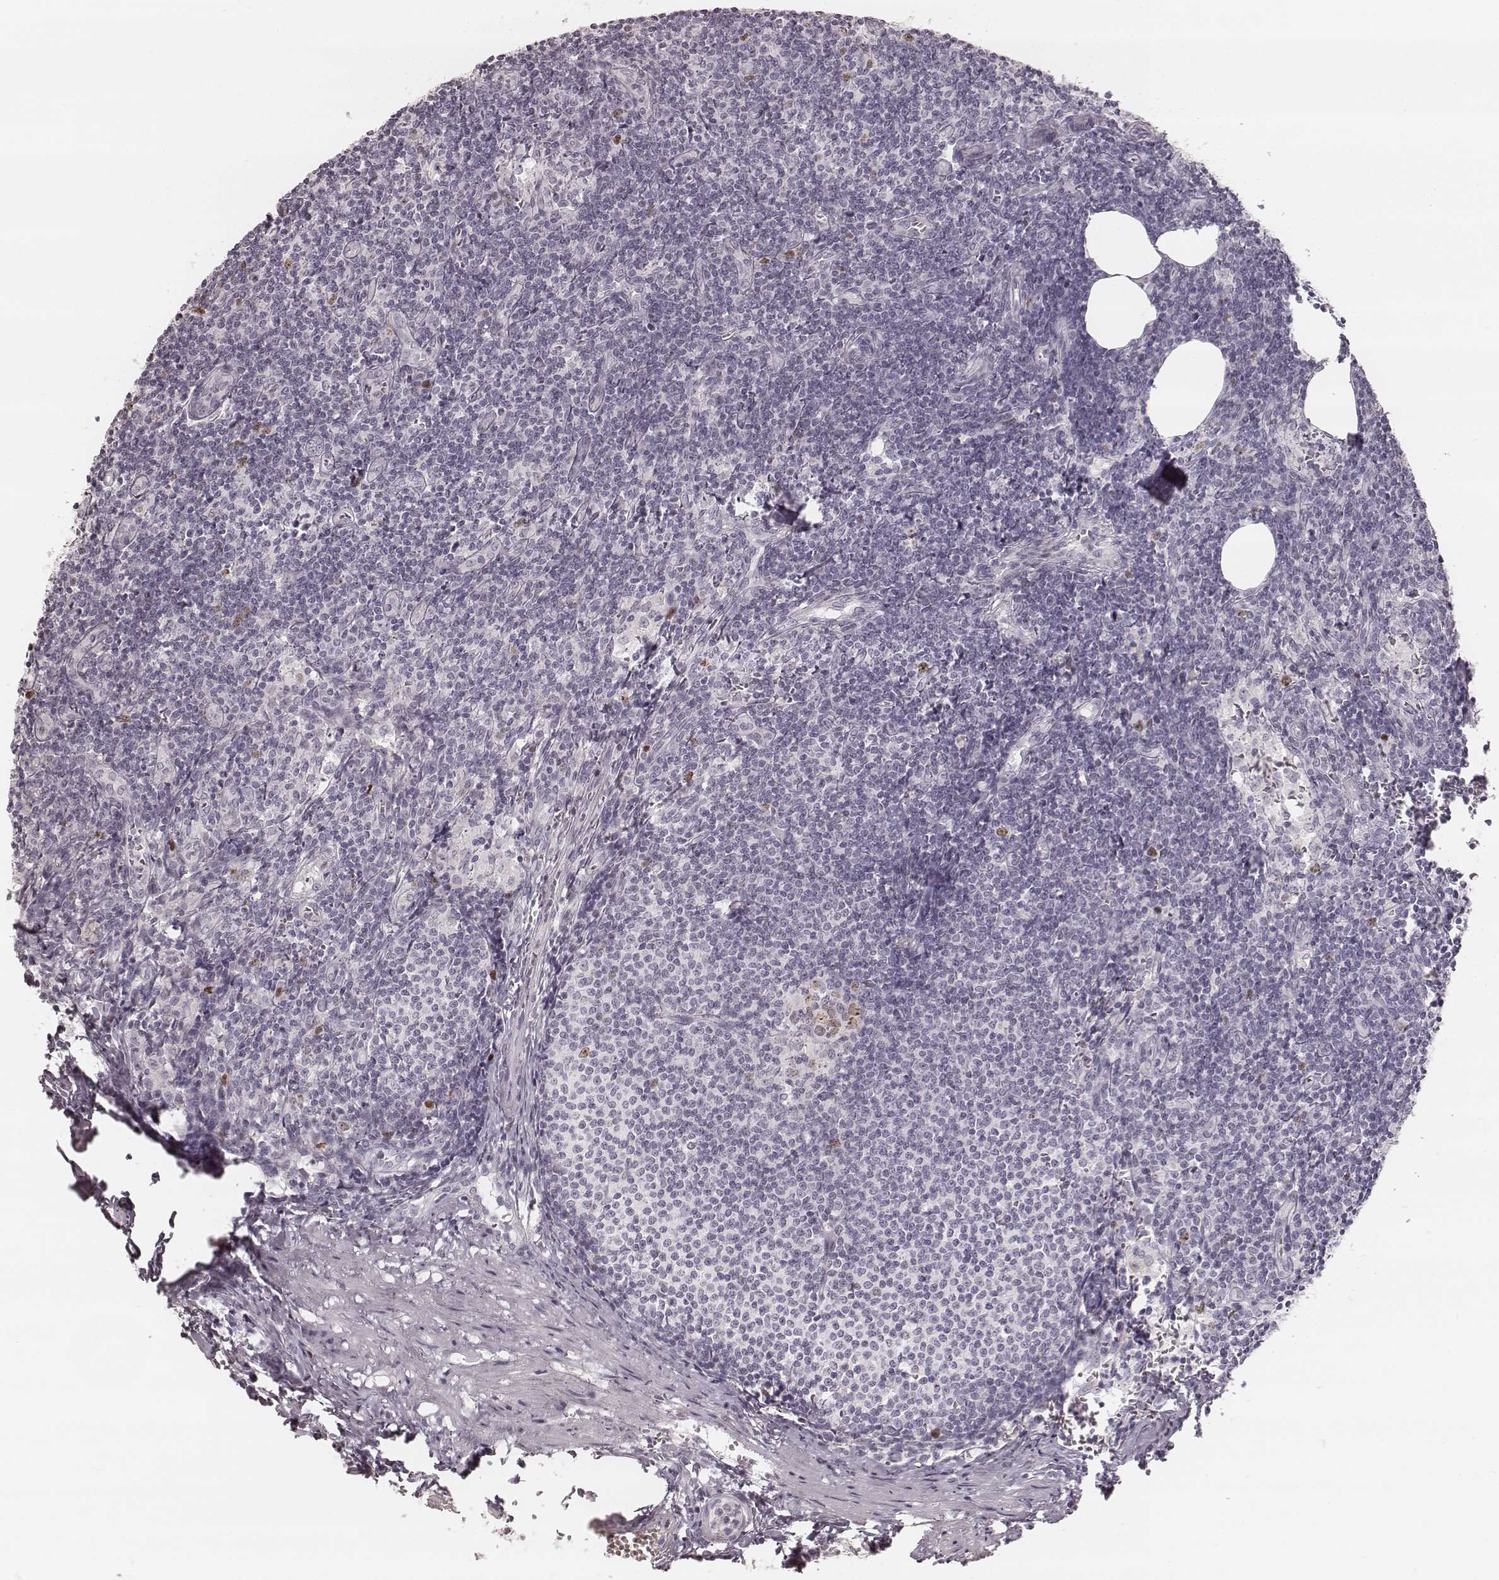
{"staining": {"intensity": "moderate", "quantity": "<25%", "location": "nuclear"}, "tissue": "lymph node", "cell_type": "Germinal center cells", "image_type": "normal", "snomed": [{"axis": "morphology", "description": "Normal tissue, NOS"}, {"axis": "topography", "description": "Lymph node"}], "caption": "Protein staining by immunohistochemistry reveals moderate nuclear positivity in approximately <25% of germinal center cells in benign lymph node. Nuclei are stained in blue.", "gene": "TEX37", "patient": {"sex": "female", "age": 50}}